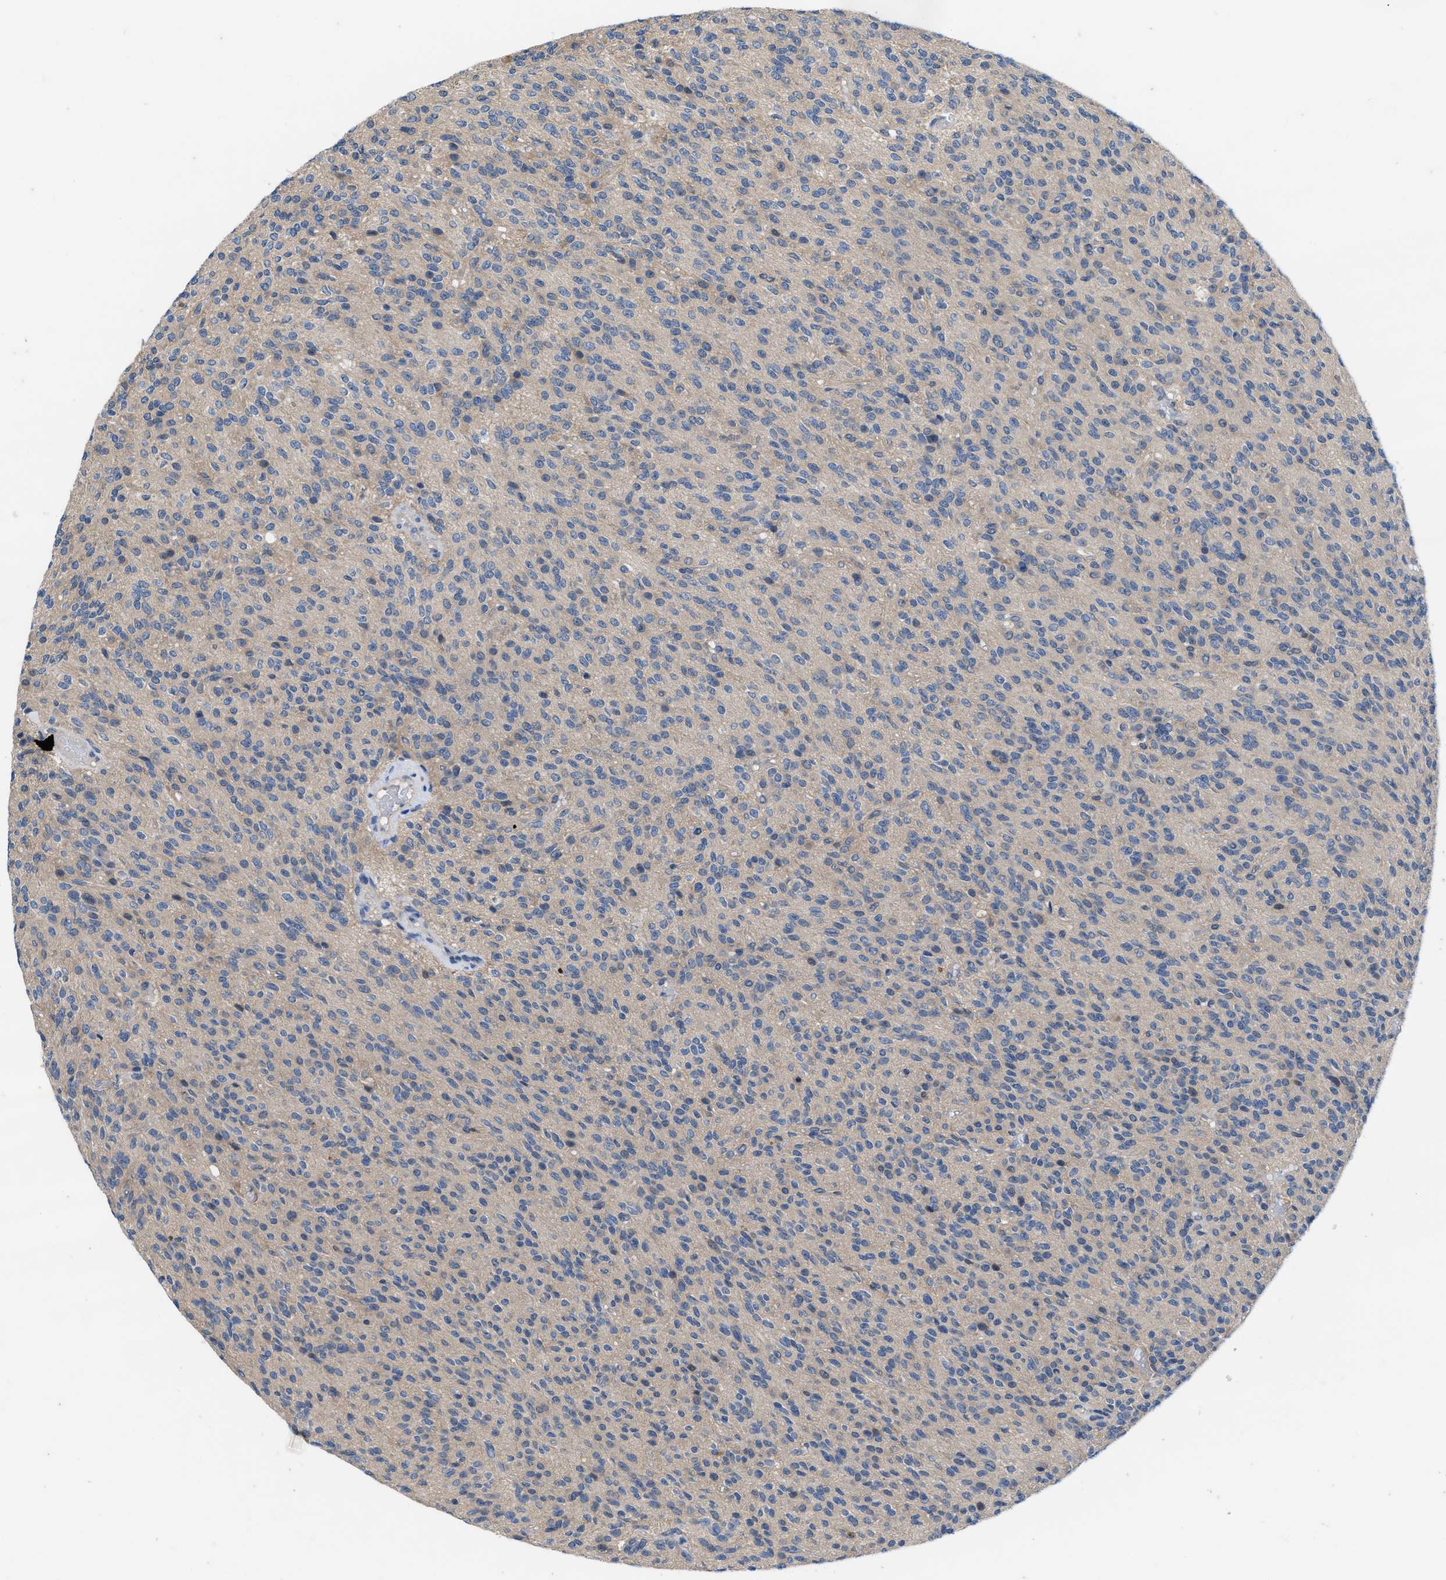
{"staining": {"intensity": "negative", "quantity": "none", "location": "none"}, "tissue": "glioma", "cell_type": "Tumor cells", "image_type": "cancer", "snomed": [{"axis": "morphology", "description": "Glioma, malignant, High grade"}, {"axis": "topography", "description": "Brain"}], "caption": "Tumor cells show no significant protein expression in glioma.", "gene": "NUDT5", "patient": {"sex": "male", "age": 34}}